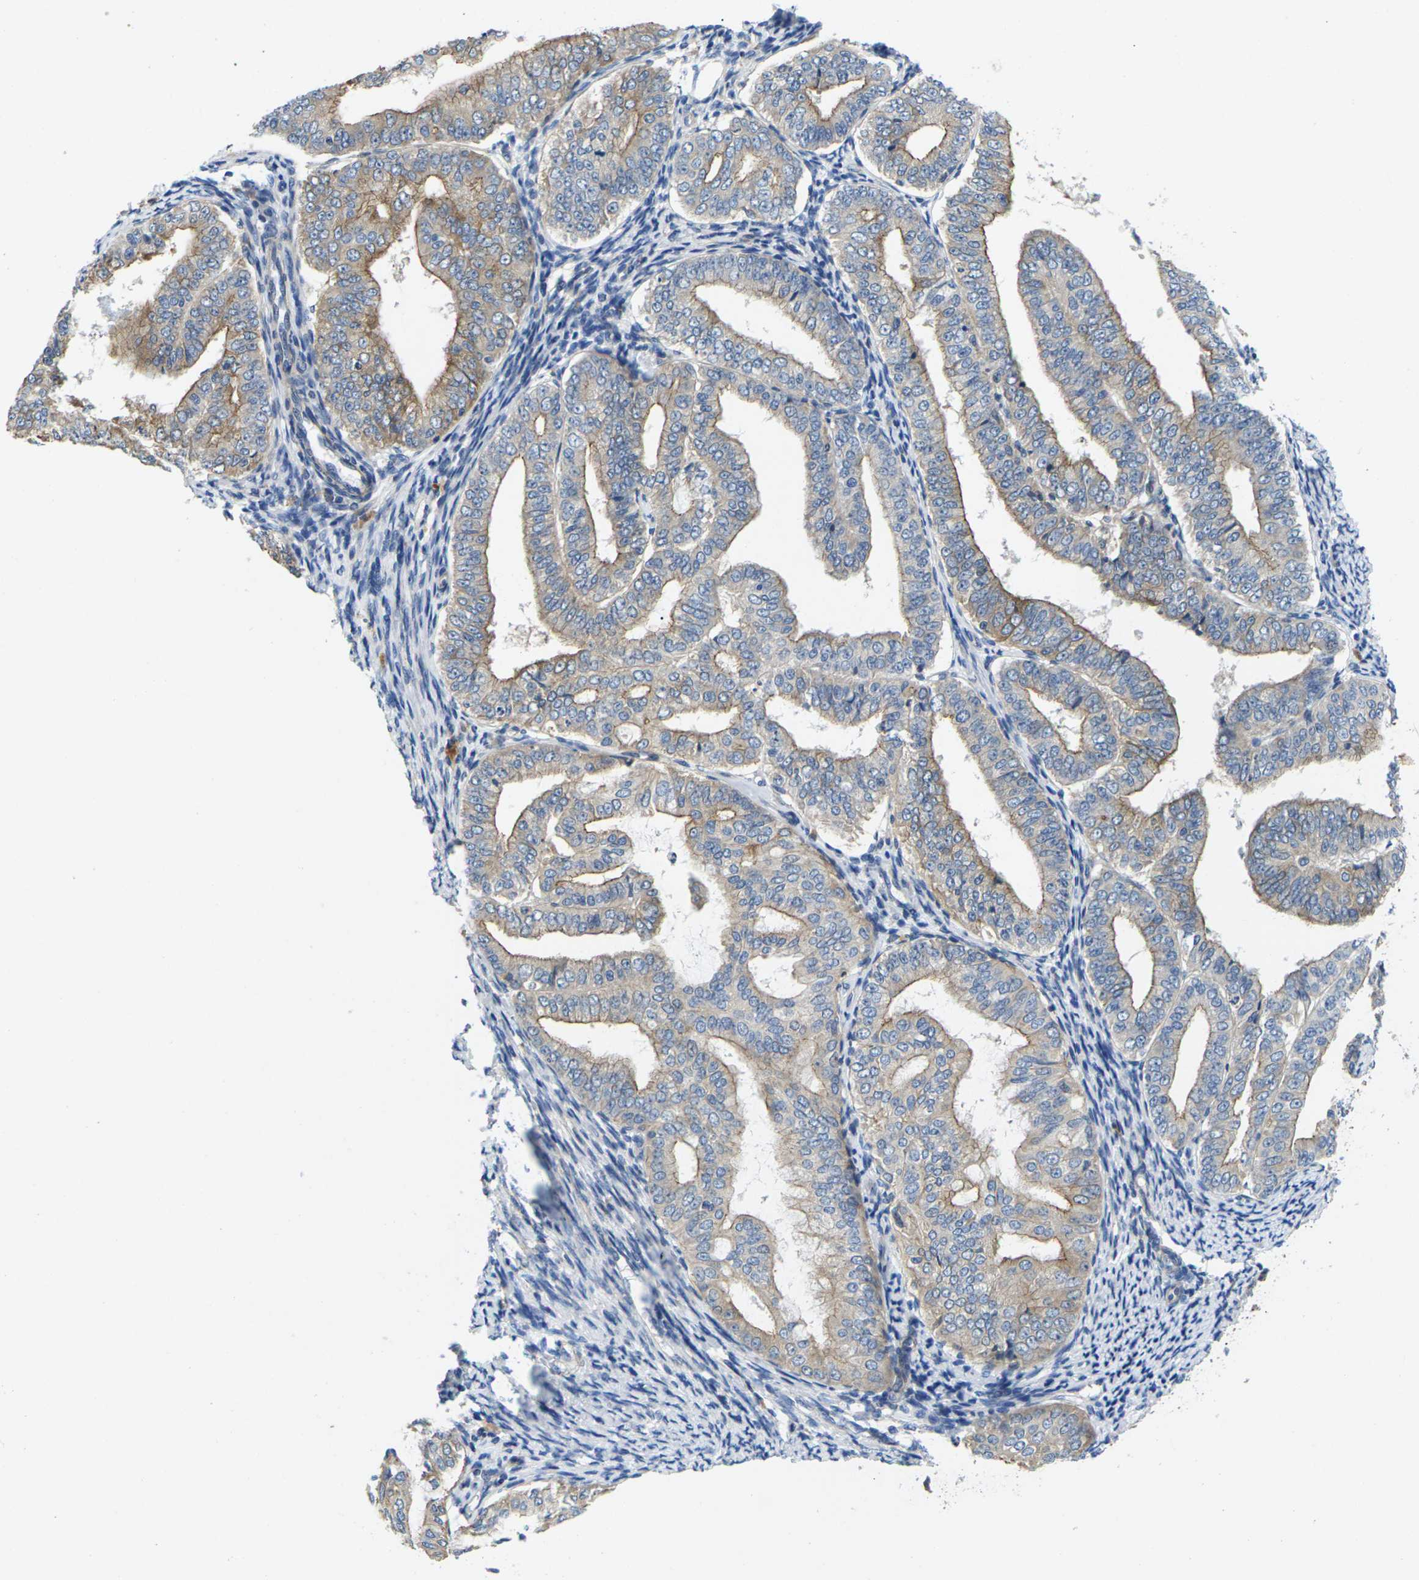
{"staining": {"intensity": "moderate", "quantity": ">75%", "location": "cytoplasmic/membranous"}, "tissue": "endometrial cancer", "cell_type": "Tumor cells", "image_type": "cancer", "snomed": [{"axis": "morphology", "description": "Adenocarcinoma, NOS"}, {"axis": "topography", "description": "Endometrium"}], "caption": "Endometrial cancer stained with a brown dye shows moderate cytoplasmic/membranous positive expression in approximately >75% of tumor cells.", "gene": "SCNN1A", "patient": {"sex": "female", "age": 63}}